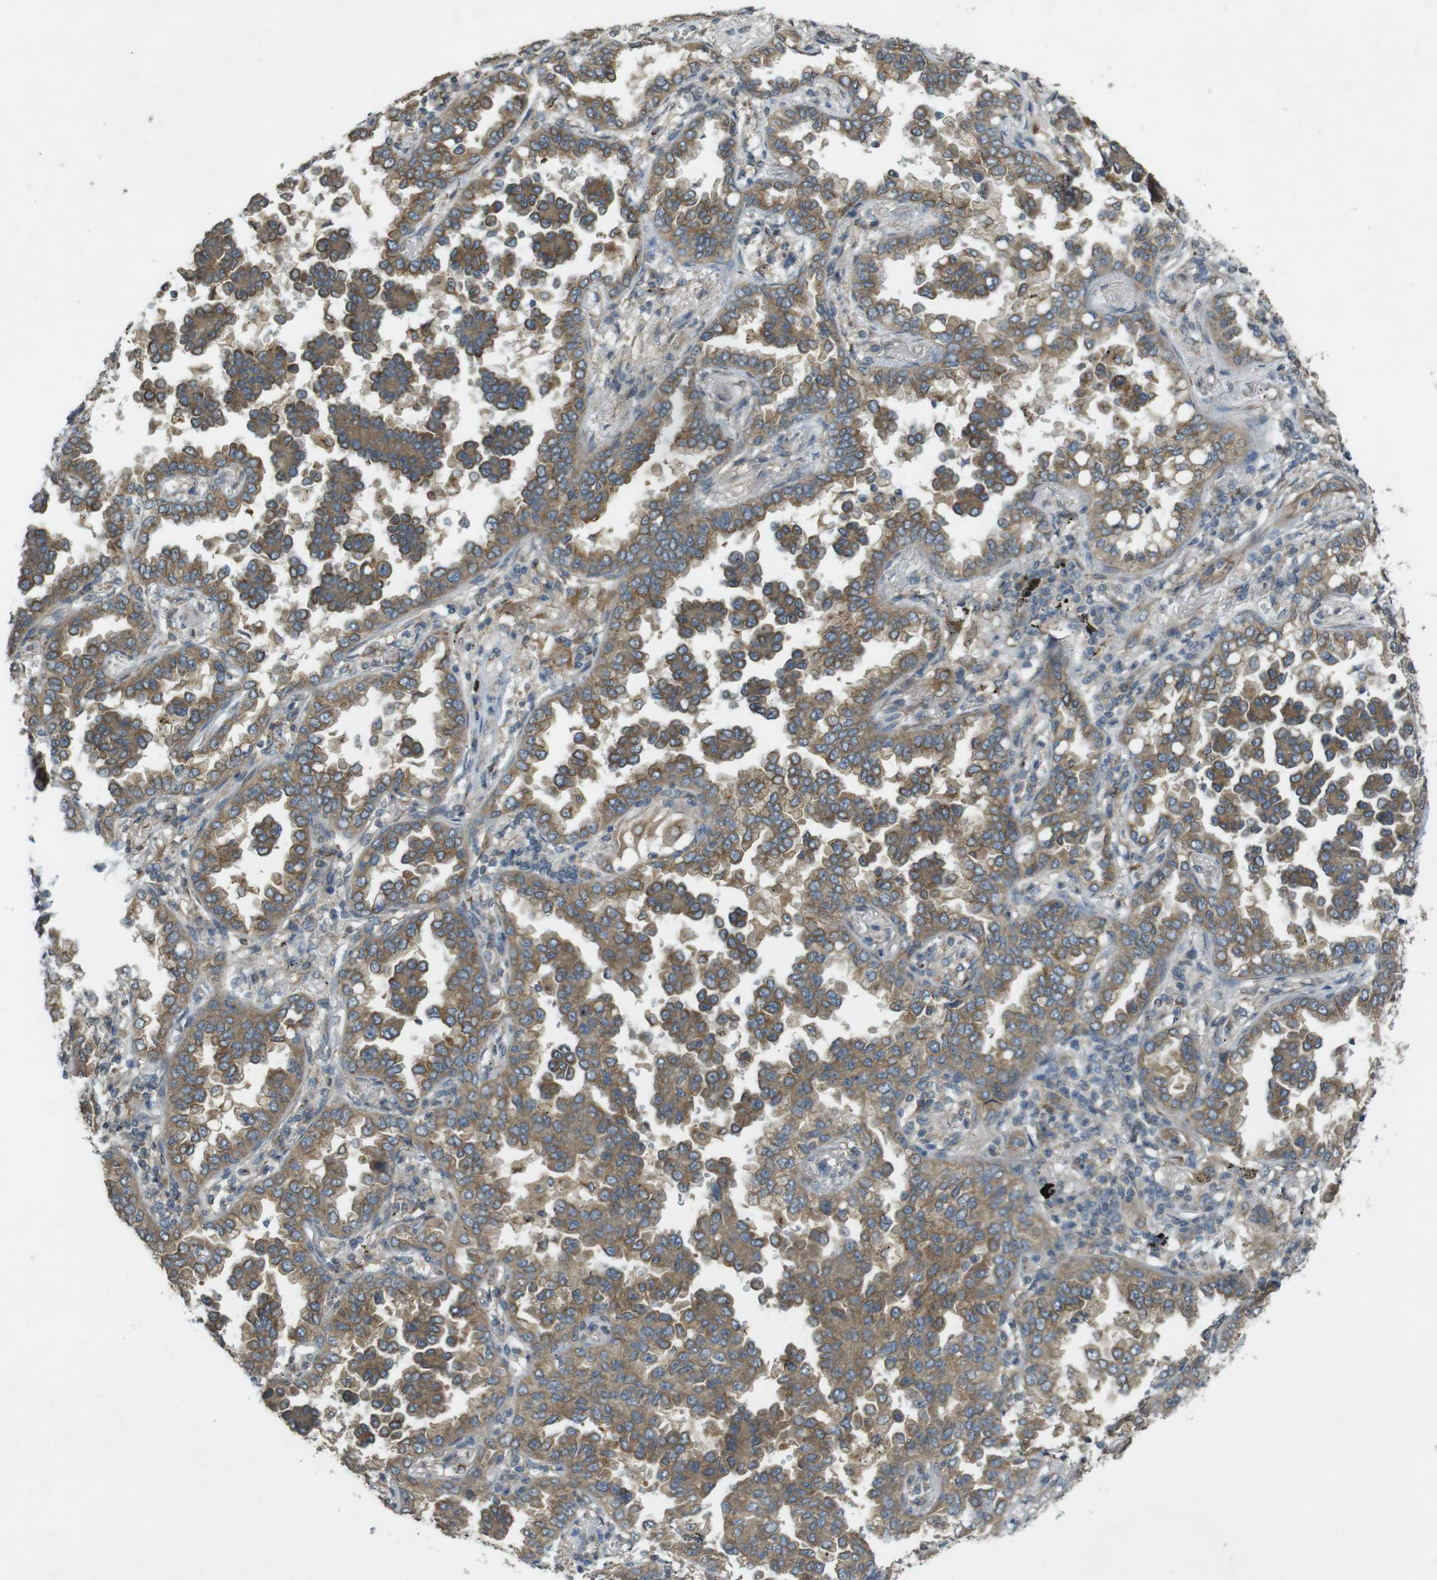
{"staining": {"intensity": "moderate", "quantity": ">75%", "location": "cytoplasmic/membranous"}, "tissue": "lung cancer", "cell_type": "Tumor cells", "image_type": "cancer", "snomed": [{"axis": "morphology", "description": "Normal tissue, NOS"}, {"axis": "morphology", "description": "Adenocarcinoma, NOS"}, {"axis": "topography", "description": "Lung"}], "caption": "A brown stain shows moderate cytoplasmic/membranous staining of a protein in lung cancer tumor cells. The protein of interest is shown in brown color, while the nuclei are stained blue.", "gene": "KIF5B", "patient": {"sex": "male", "age": 59}}